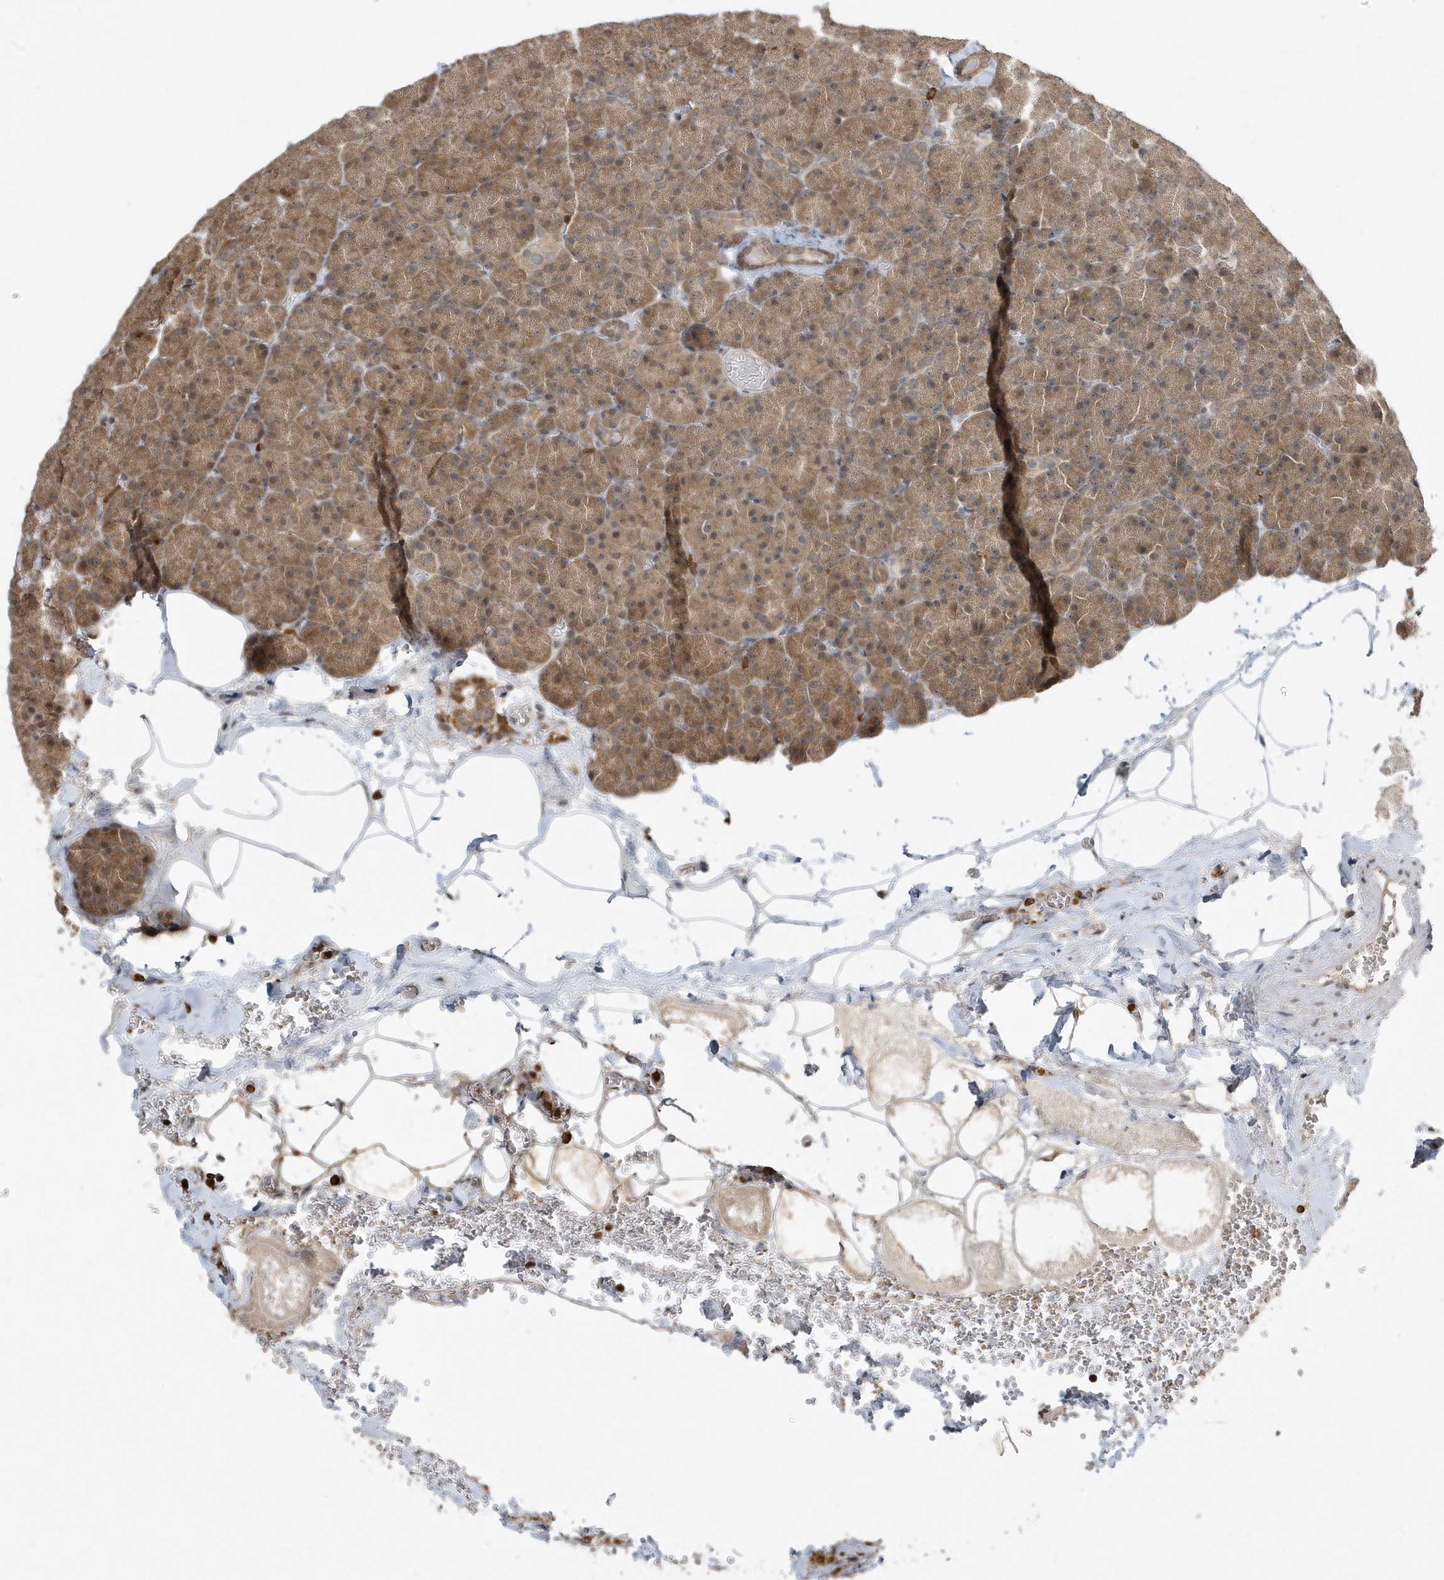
{"staining": {"intensity": "moderate", "quantity": ">75%", "location": "cytoplasmic/membranous"}, "tissue": "pancreas", "cell_type": "Exocrine glandular cells", "image_type": "normal", "snomed": [{"axis": "morphology", "description": "Normal tissue, NOS"}, {"axis": "morphology", "description": "Carcinoid, malignant, NOS"}, {"axis": "topography", "description": "Pancreas"}], "caption": "Moderate cytoplasmic/membranous positivity is appreciated in approximately >75% of exocrine glandular cells in unremarkable pancreas.", "gene": "EIF2B1", "patient": {"sex": "female", "age": 35}}